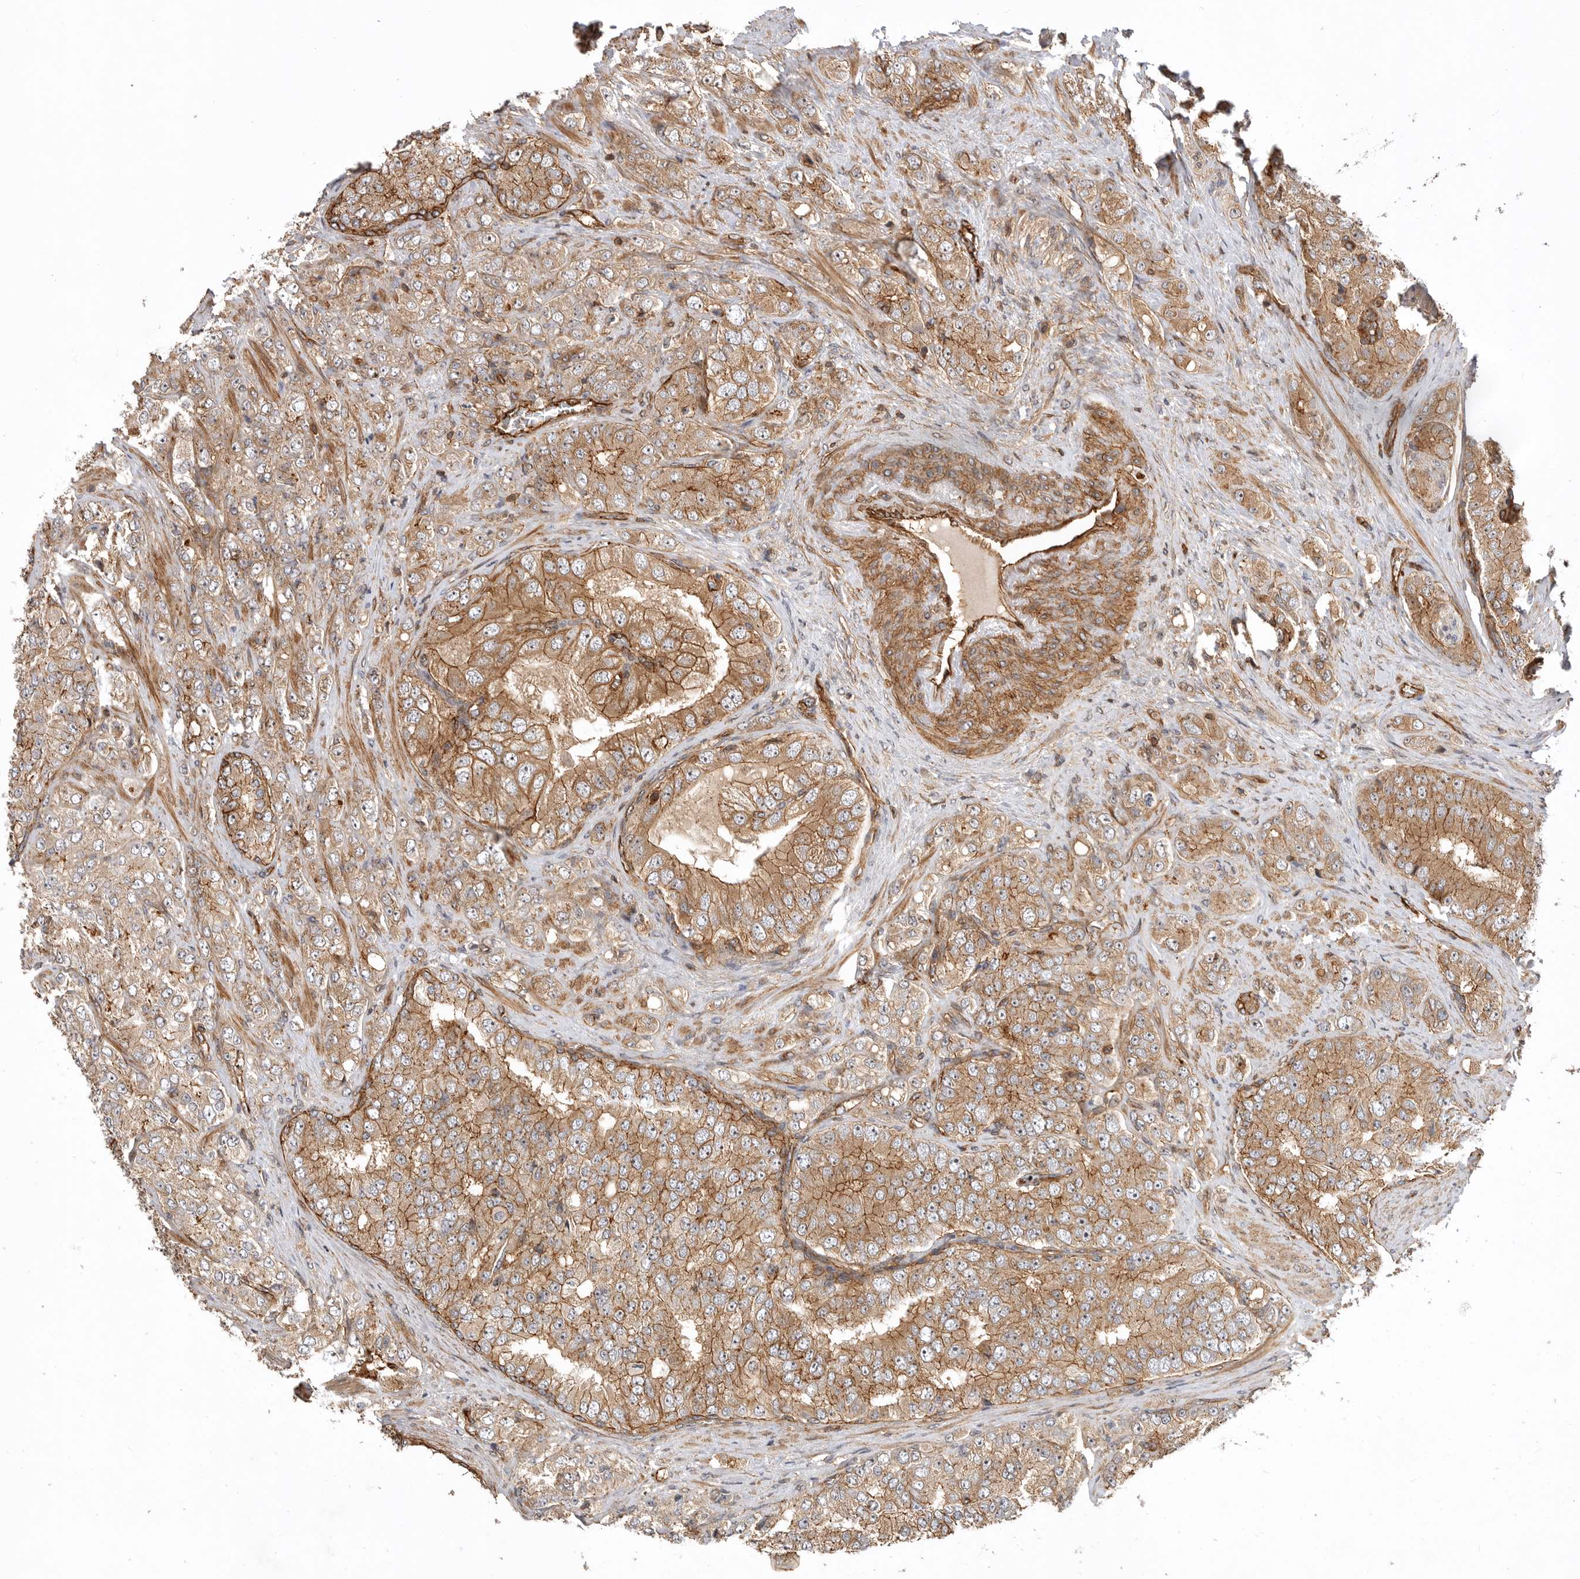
{"staining": {"intensity": "moderate", "quantity": ">75%", "location": "cytoplasmic/membranous"}, "tissue": "prostate cancer", "cell_type": "Tumor cells", "image_type": "cancer", "snomed": [{"axis": "morphology", "description": "Adenocarcinoma, High grade"}, {"axis": "topography", "description": "Prostate"}], "caption": "Protein analysis of high-grade adenocarcinoma (prostate) tissue reveals moderate cytoplasmic/membranous expression in about >75% of tumor cells. The protein is shown in brown color, while the nuclei are stained blue.", "gene": "GPATCH2", "patient": {"sex": "male", "age": 58}}